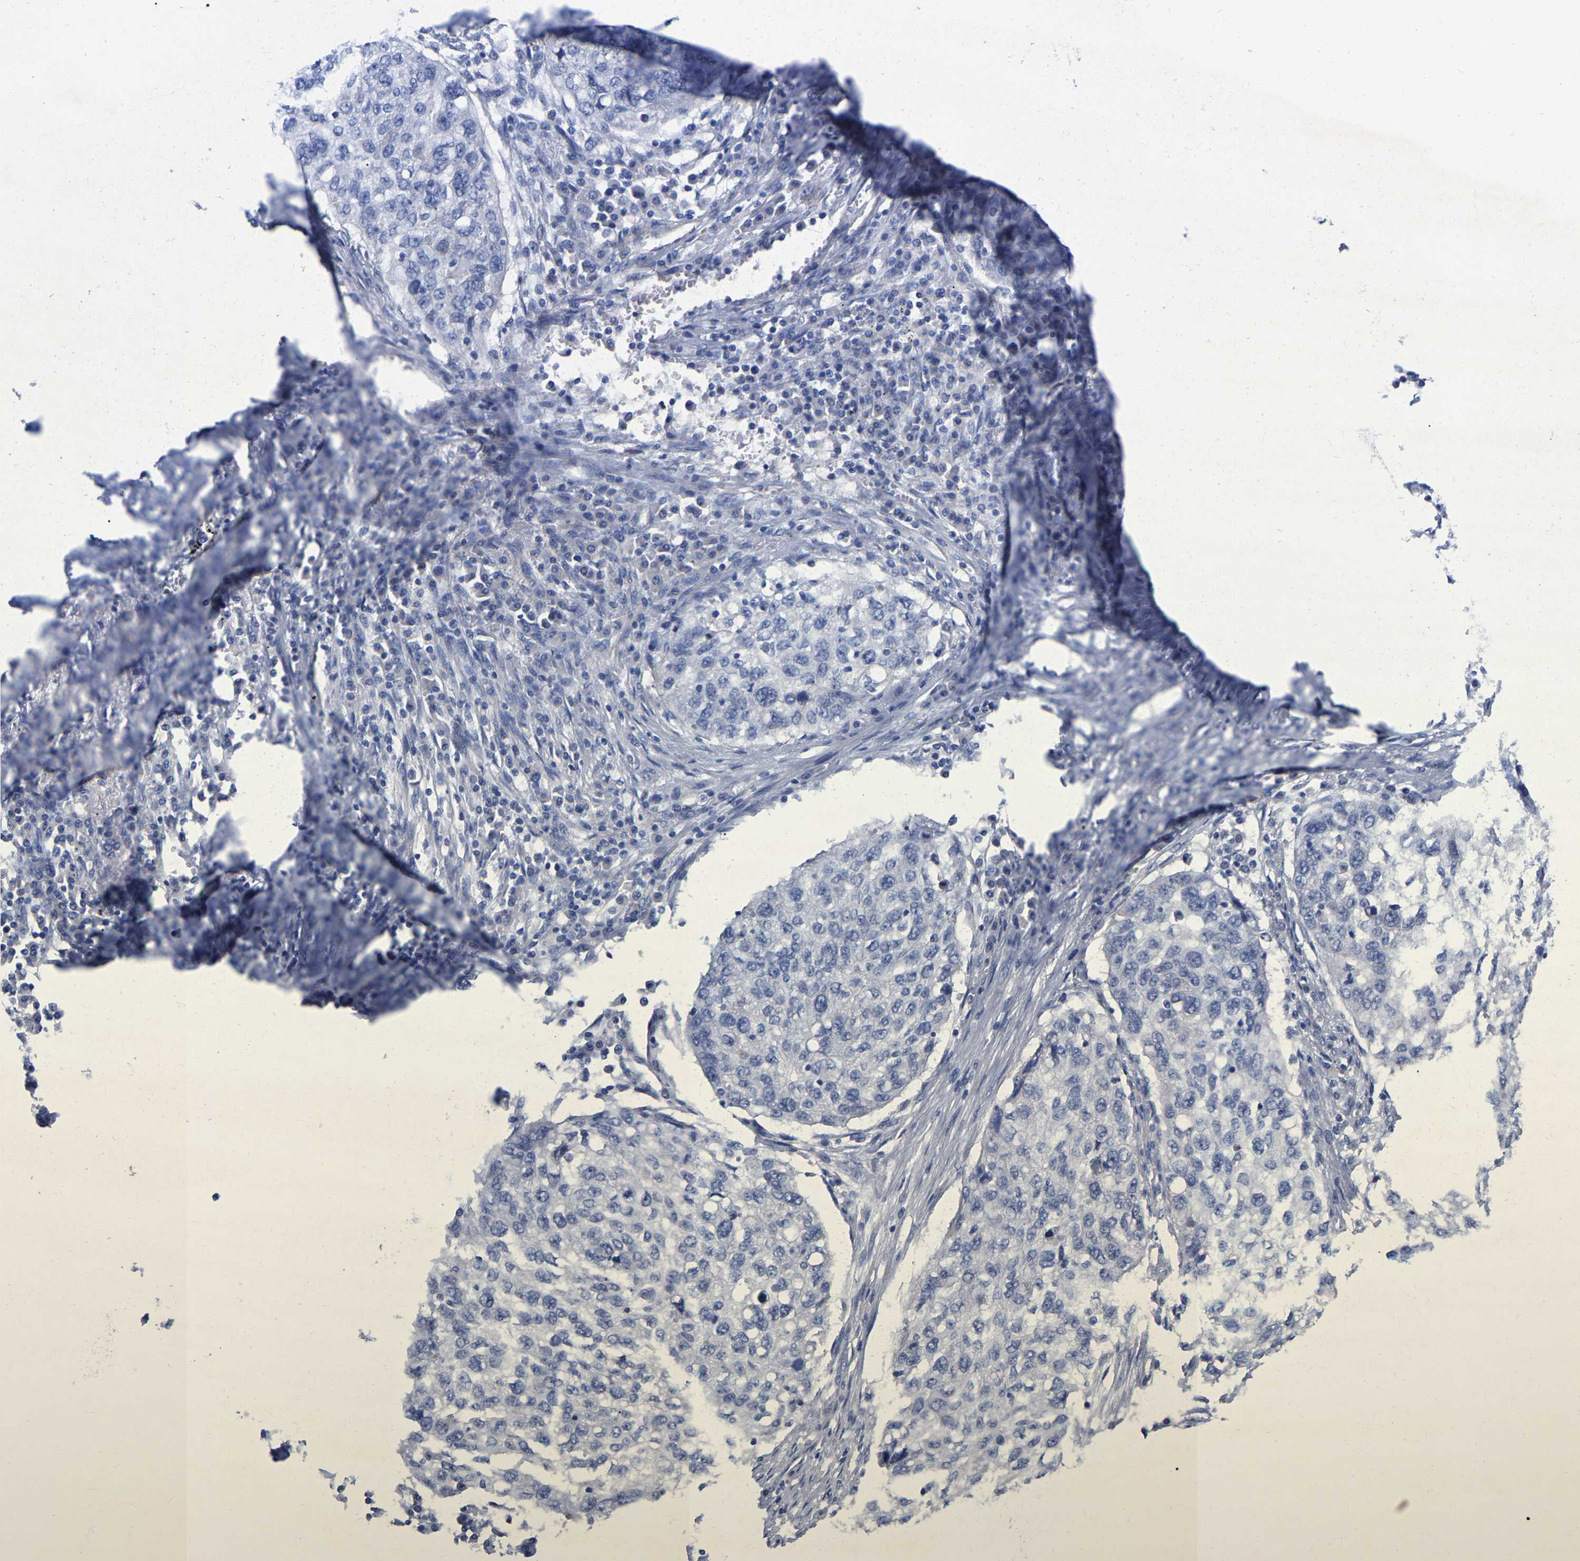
{"staining": {"intensity": "negative", "quantity": "none", "location": "none"}, "tissue": "lung cancer", "cell_type": "Tumor cells", "image_type": "cancer", "snomed": [{"axis": "morphology", "description": "Squamous cell carcinoma, NOS"}, {"axis": "topography", "description": "Lung"}], "caption": "Tumor cells are negative for brown protein staining in squamous cell carcinoma (lung).", "gene": "HAPLN1", "patient": {"sex": "female", "age": 63}}